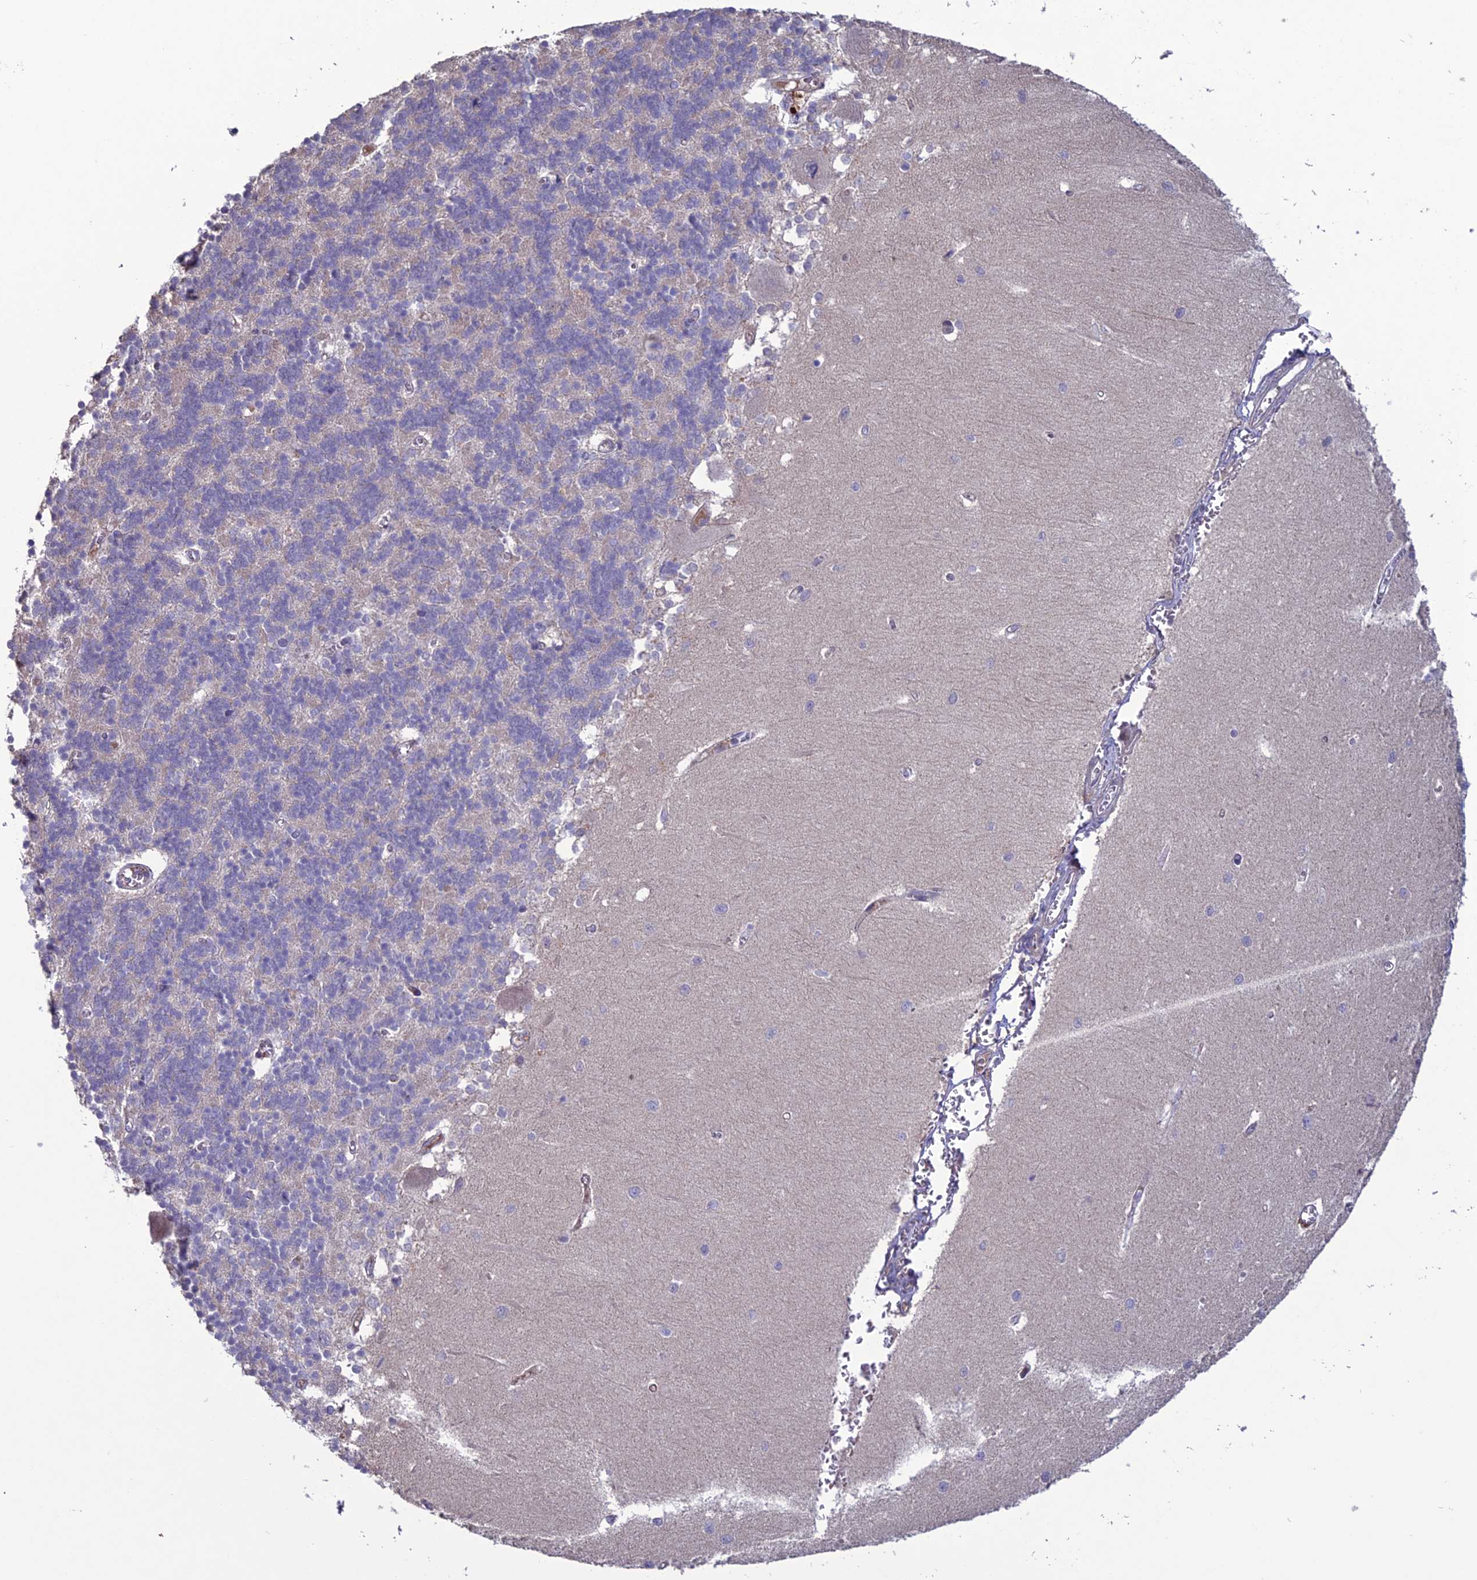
{"staining": {"intensity": "negative", "quantity": "none", "location": "none"}, "tissue": "cerebellum", "cell_type": "Cells in granular layer", "image_type": "normal", "snomed": [{"axis": "morphology", "description": "Normal tissue, NOS"}, {"axis": "topography", "description": "Cerebellum"}], "caption": "The photomicrograph demonstrates no significant expression in cells in granular layer of cerebellum.", "gene": "C2orf76", "patient": {"sex": "male", "age": 37}}